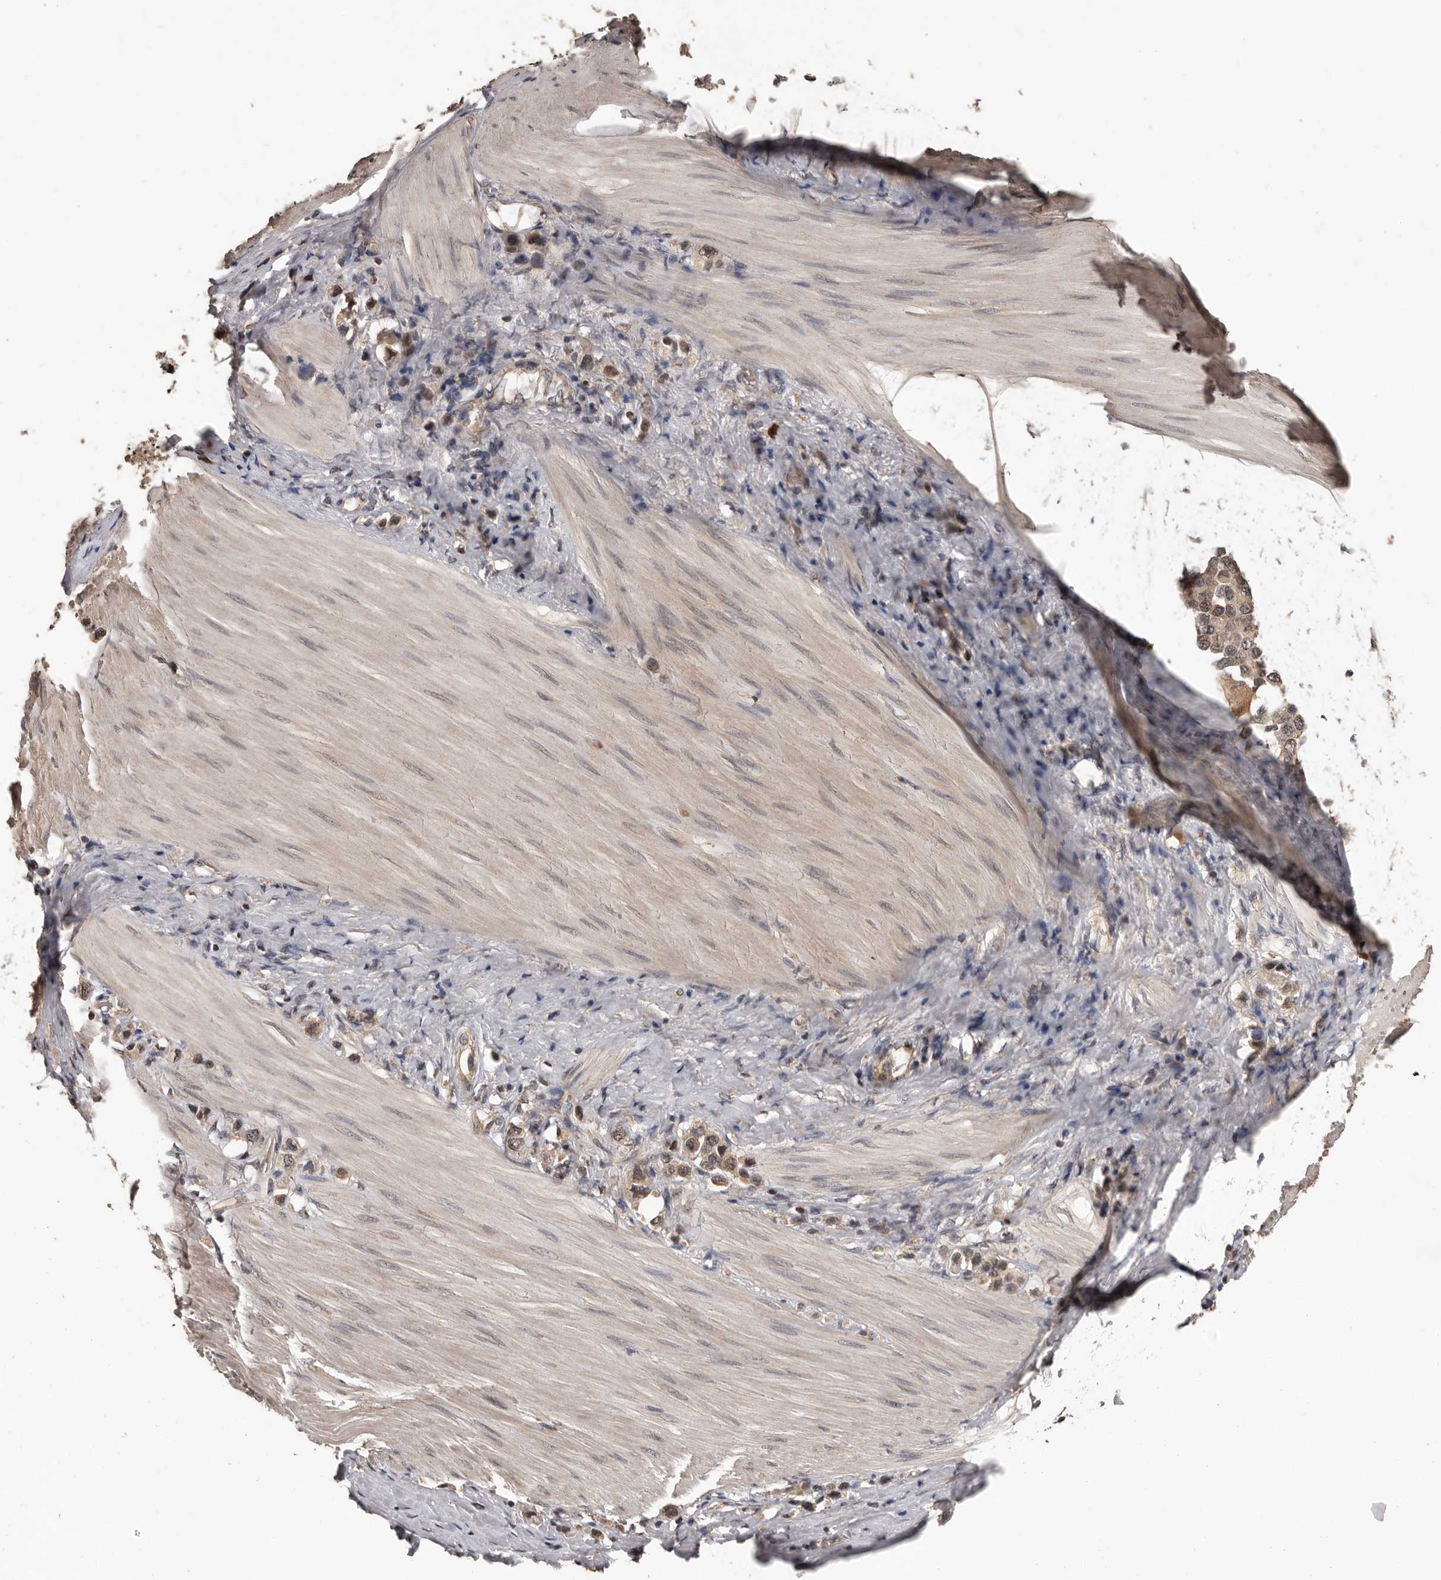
{"staining": {"intensity": "weak", "quantity": ">75%", "location": "cytoplasmic/membranous,nuclear"}, "tissue": "stomach cancer", "cell_type": "Tumor cells", "image_type": "cancer", "snomed": [{"axis": "morphology", "description": "Adenocarcinoma, NOS"}, {"axis": "topography", "description": "Stomach"}], "caption": "Immunohistochemistry (IHC) staining of stomach cancer, which reveals low levels of weak cytoplasmic/membranous and nuclear positivity in about >75% of tumor cells indicating weak cytoplasmic/membranous and nuclear protein expression. The staining was performed using DAB (brown) for protein detection and nuclei were counterstained in hematoxylin (blue).", "gene": "VPS37A", "patient": {"sex": "female", "age": 65}}